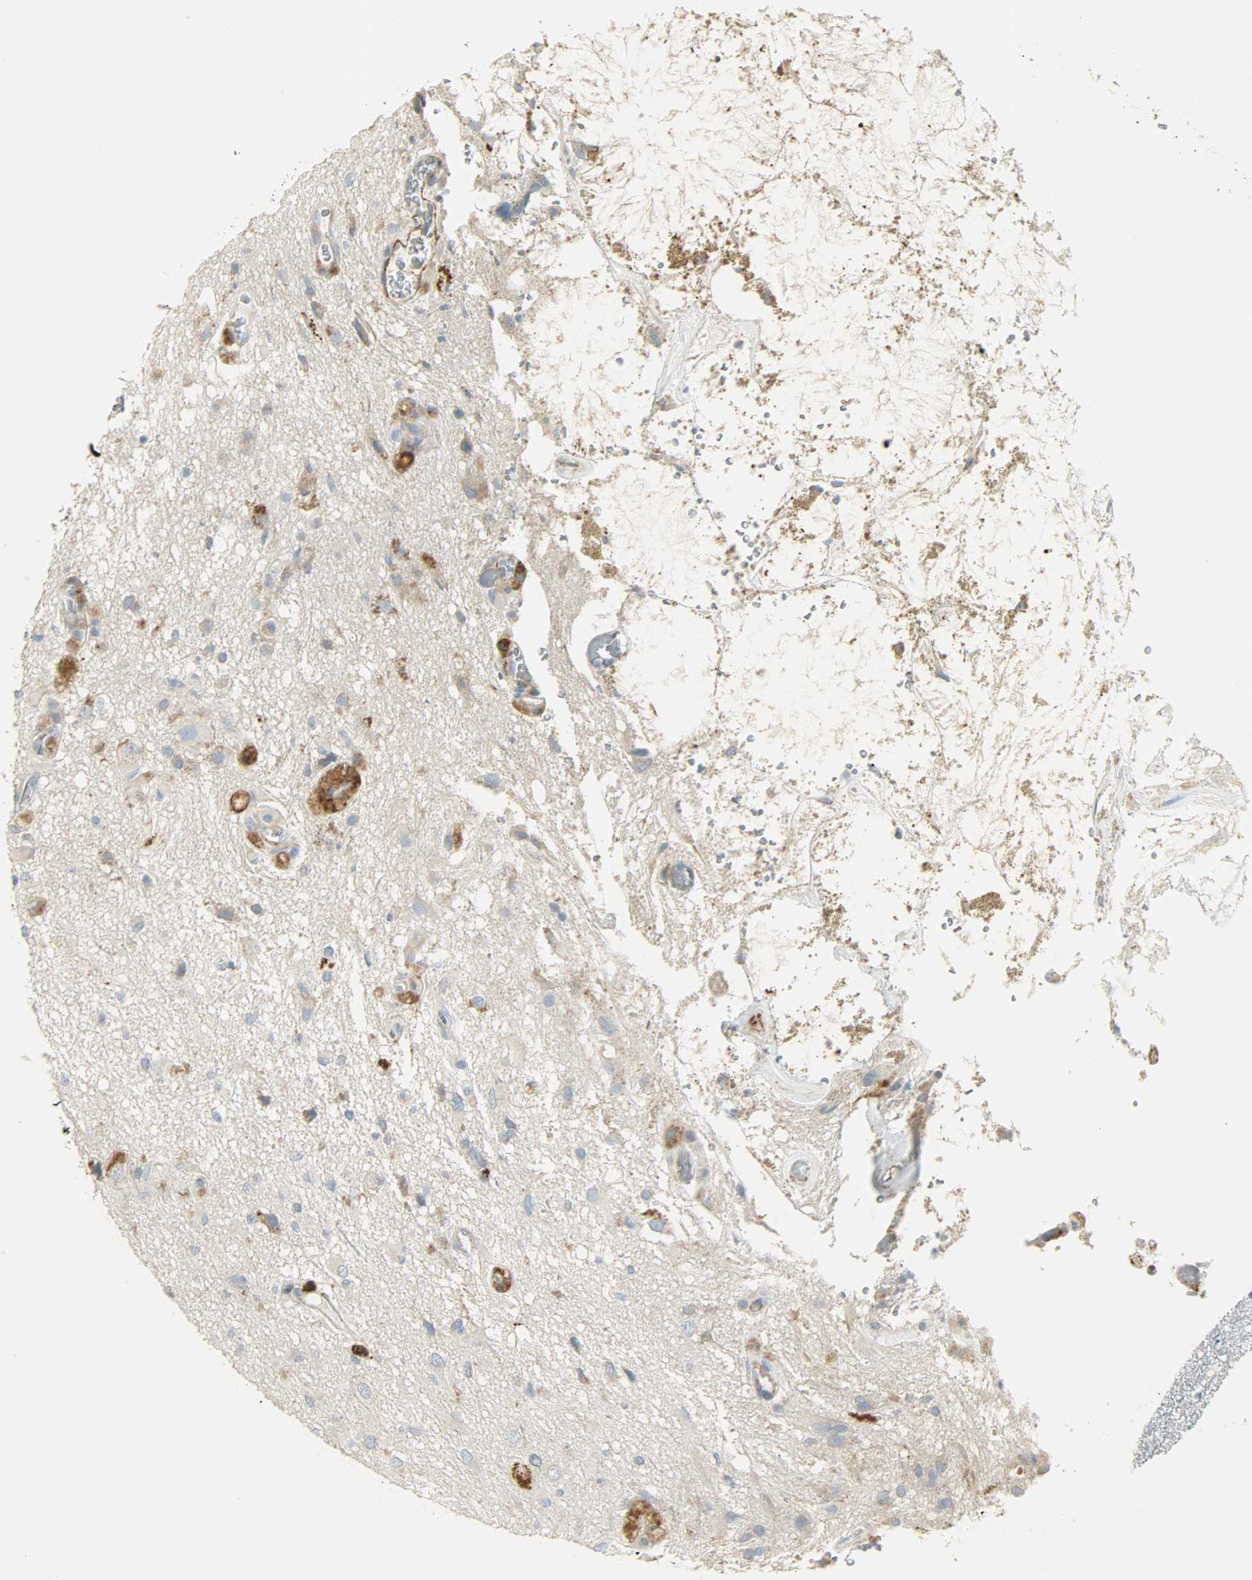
{"staining": {"intensity": "strong", "quantity": "<25%", "location": "cytoplasmic/membranous"}, "tissue": "glioma", "cell_type": "Tumor cells", "image_type": "cancer", "snomed": [{"axis": "morphology", "description": "Glioma, malignant, High grade"}, {"axis": "topography", "description": "Brain"}], "caption": "Tumor cells reveal medium levels of strong cytoplasmic/membranous staining in about <25% of cells in human glioma.", "gene": "ENPEP", "patient": {"sex": "male", "age": 47}}